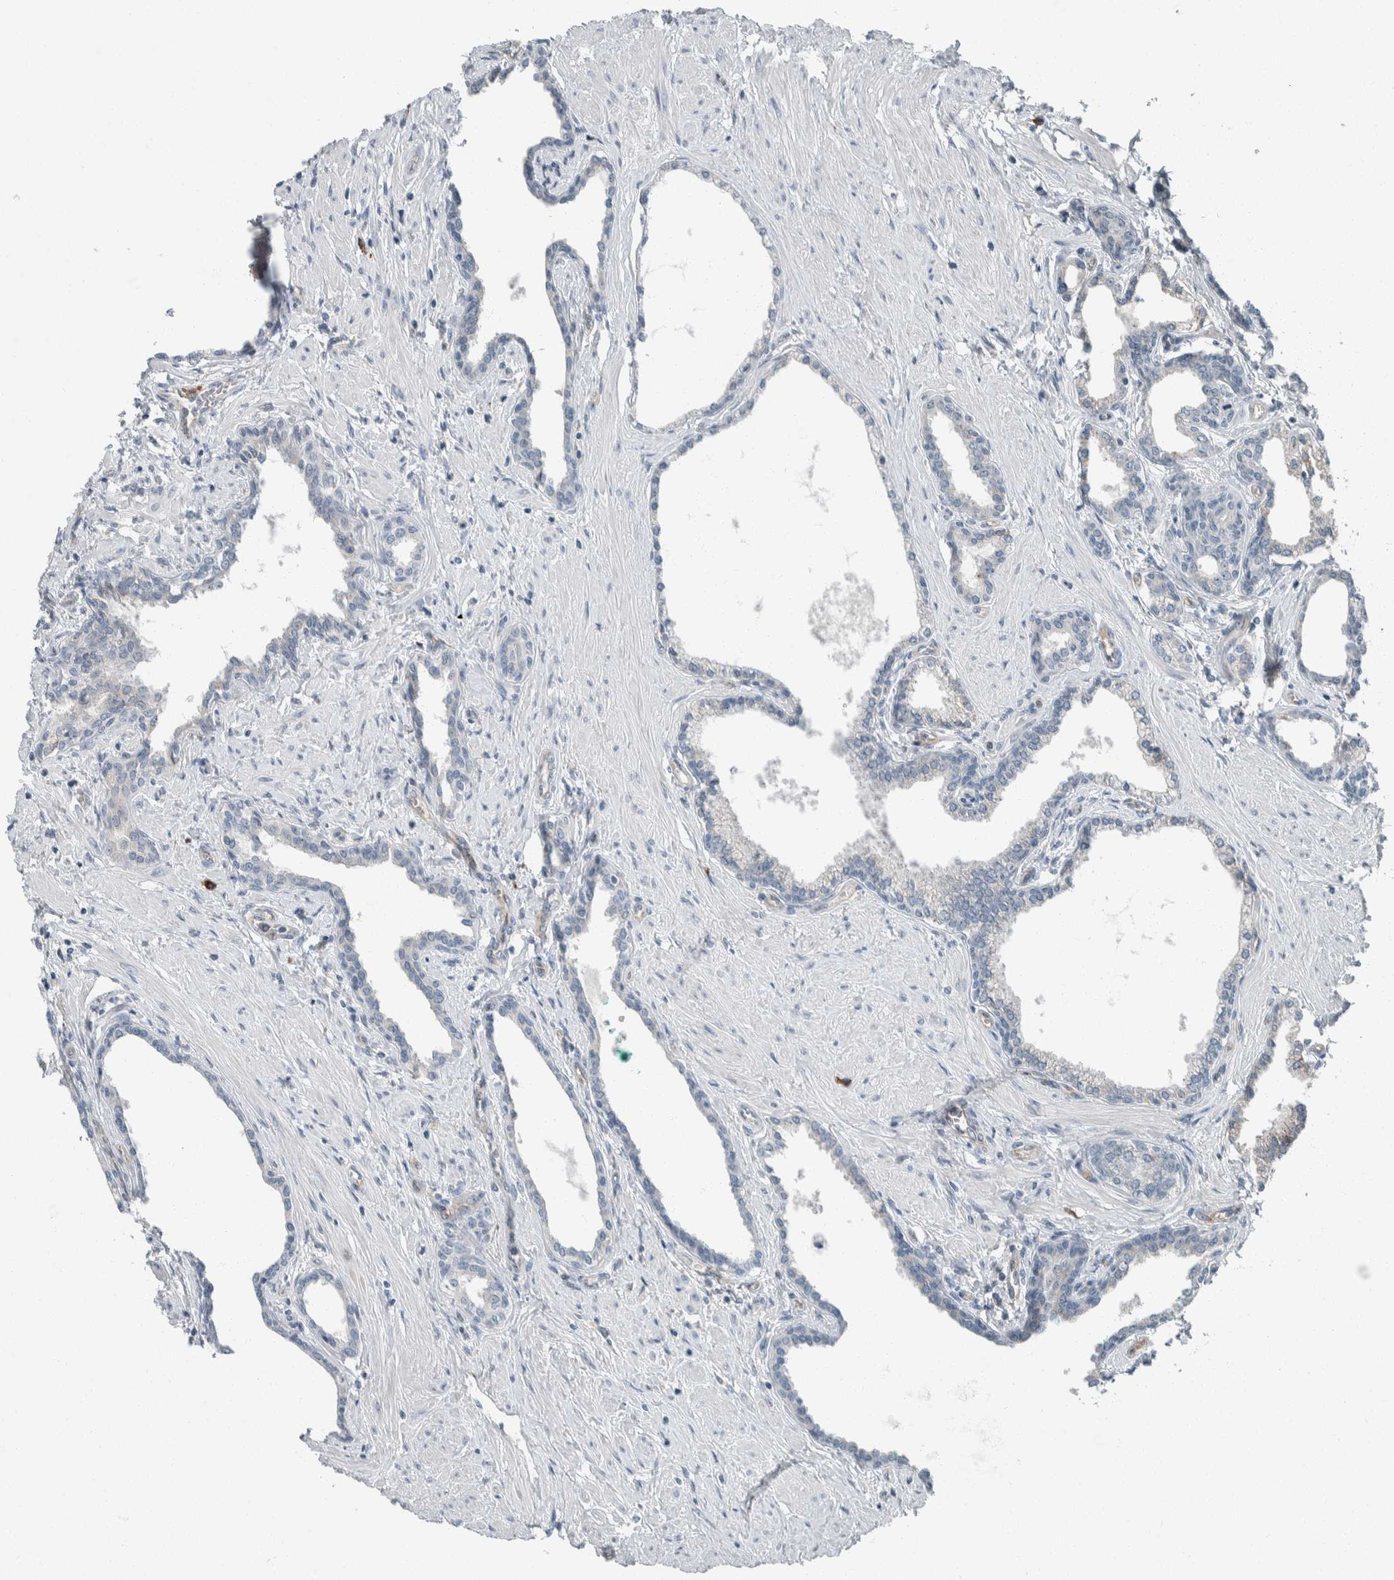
{"staining": {"intensity": "negative", "quantity": "none", "location": "none"}, "tissue": "prostate cancer", "cell_type": "Tumor cells", "image_type": "cancer", "snomed": [{"axis": "morphology", "description": "Adenocarcinoma, High grade"}, {"axis": "topography", "description": "Prostate"}], "caption": "DAB (3,3'-diaminobenzidine) immunohistochemical staining of human prostate cancer (high-grade adenocarcinoma) exhibits no significant positivity in tumor cells. (DAB immunohistochemistry (IHC) visualized using brightfield microscopy, high magnification).", "gene": "USP25", "patient": {"sex": "male", "age": 52}}